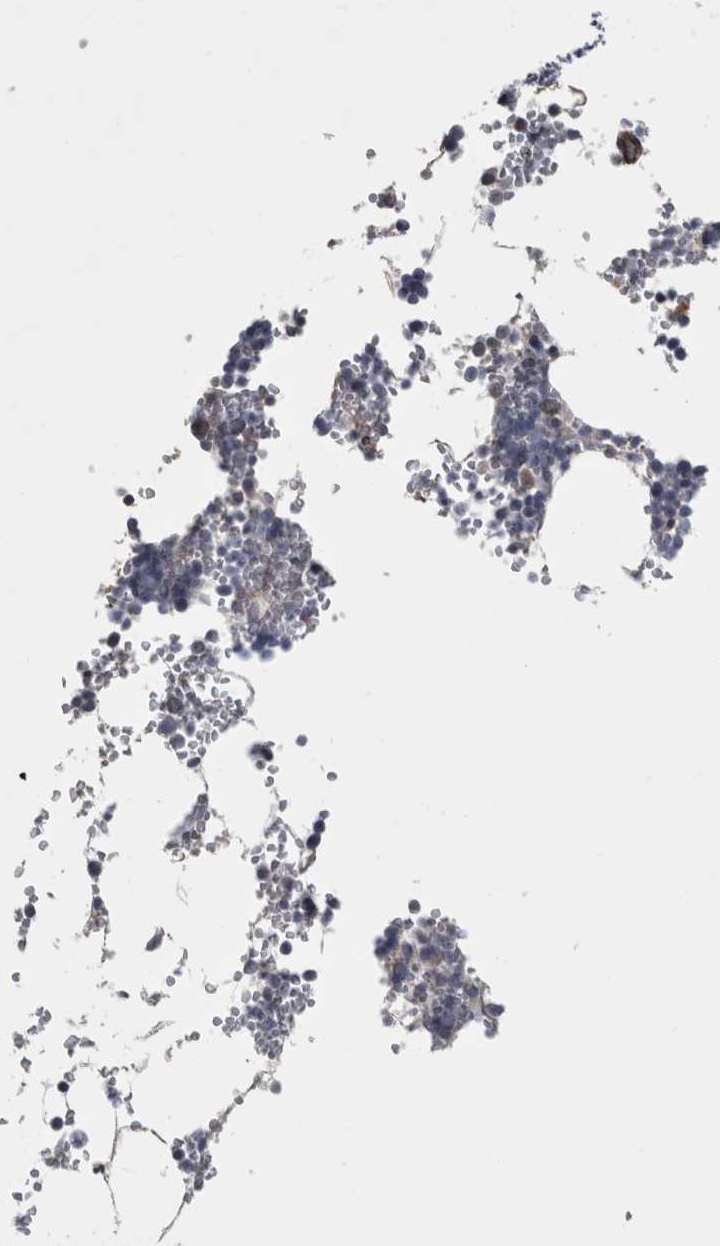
{"staining": {"intensity": "negative", "quantity": "none", "location": "none"}, "tissue": "bone marrow", "cell_type": "Hematopoietic cells", "image_type": "normal", "snomed": [{"axis": "morphology", "description": "Normal tissue, NOS"}, {"axis": "topography", "description": "Bone marrow"}], "caption": "This is a image of immunohistochemistry (IHC) staining of benign bone marrow, which shows no staining in hematopoietic cells. (Brightfield microscopy of DAB IHC at high magnification).", "gene": "ACOT7", "patient": {"sex": "male", "age": 70}}